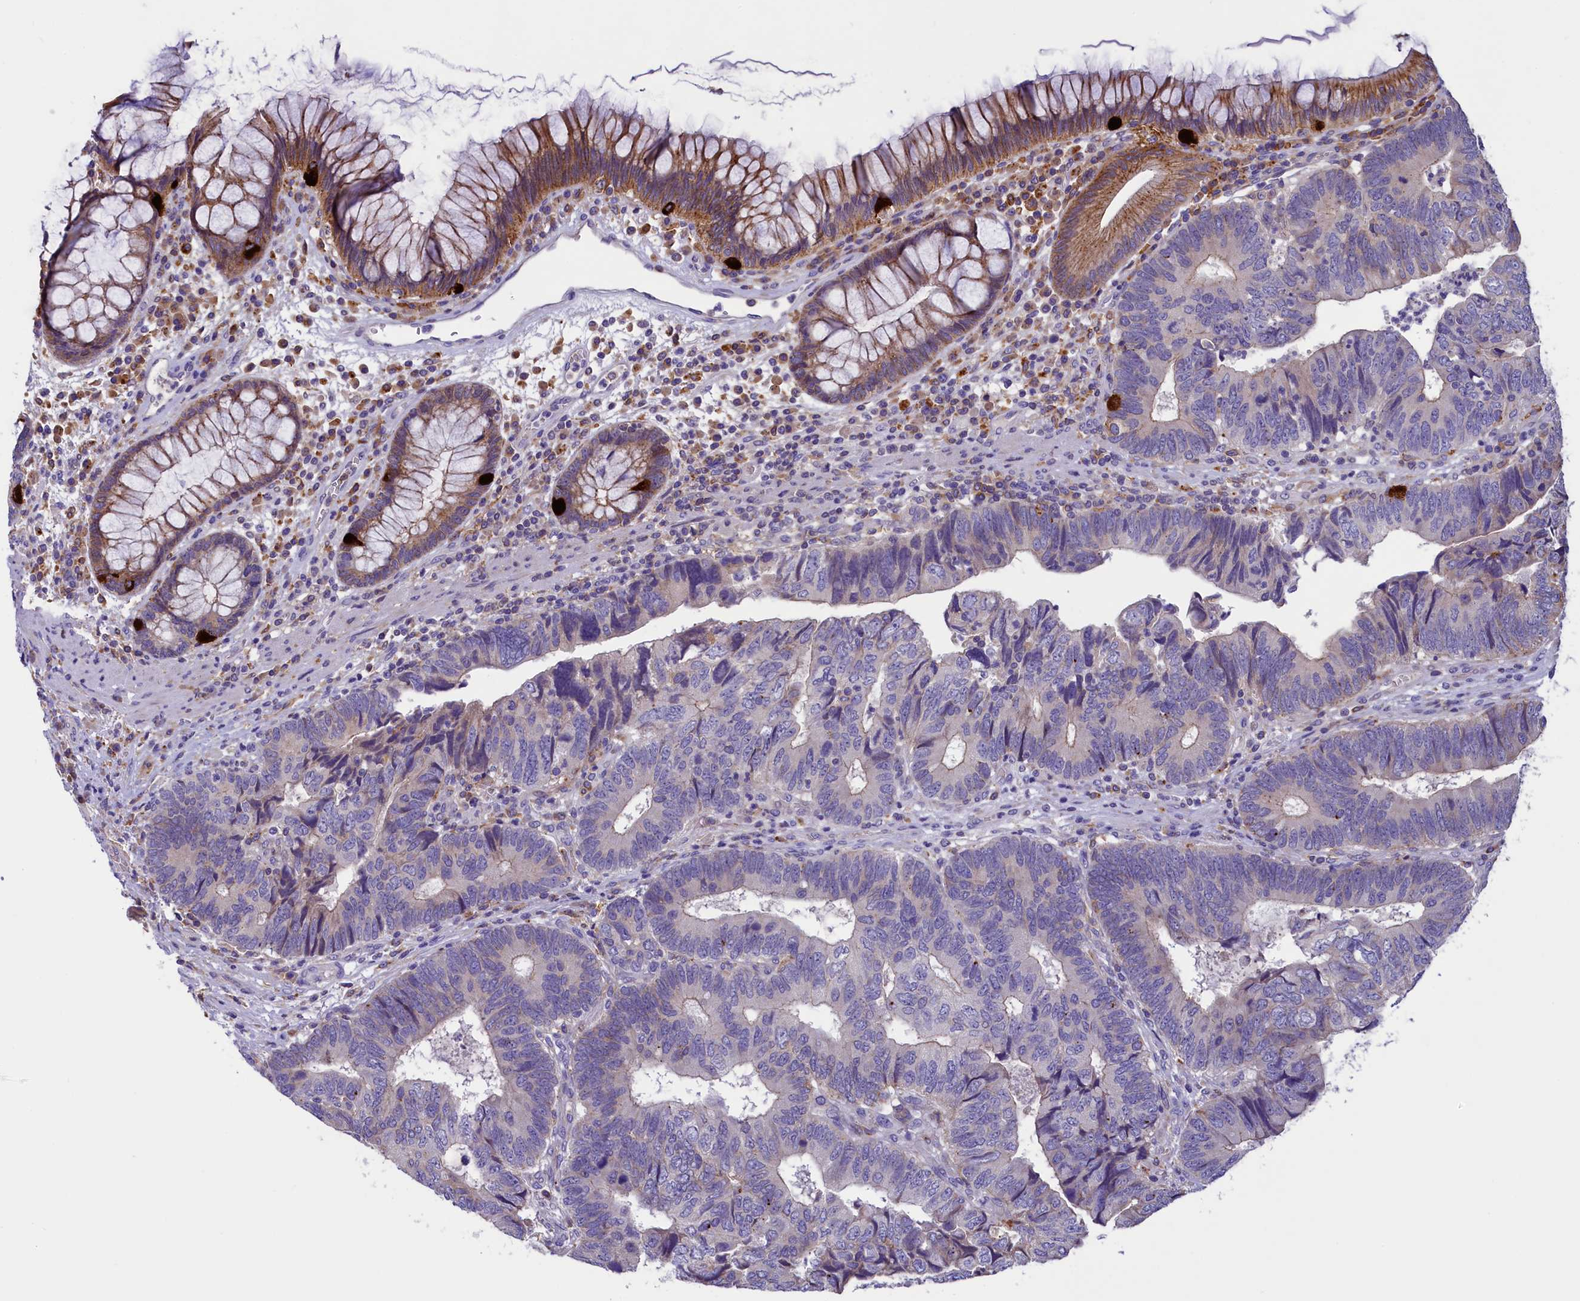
{"staining": {"intensity": "negative", "quantity": "none", "location": "none"}, "tissue": "colorectal cancer", "cell_type": "Tumor cells", "image_type": "cancer", "snomed": [{"axis": "morphology", "description": "Adenocarcinoma, NOS"}, {"axis": "topography", "description": "Colon"}], "caption": "DAB (3,3'-diaminobenzidine) immunohistochemical staining of human colorectal adenocarcinoma demonstrates no significant staining in tumor cells.", "gene": "HPS6", "patient": {"sex": "female", "age": 67}}